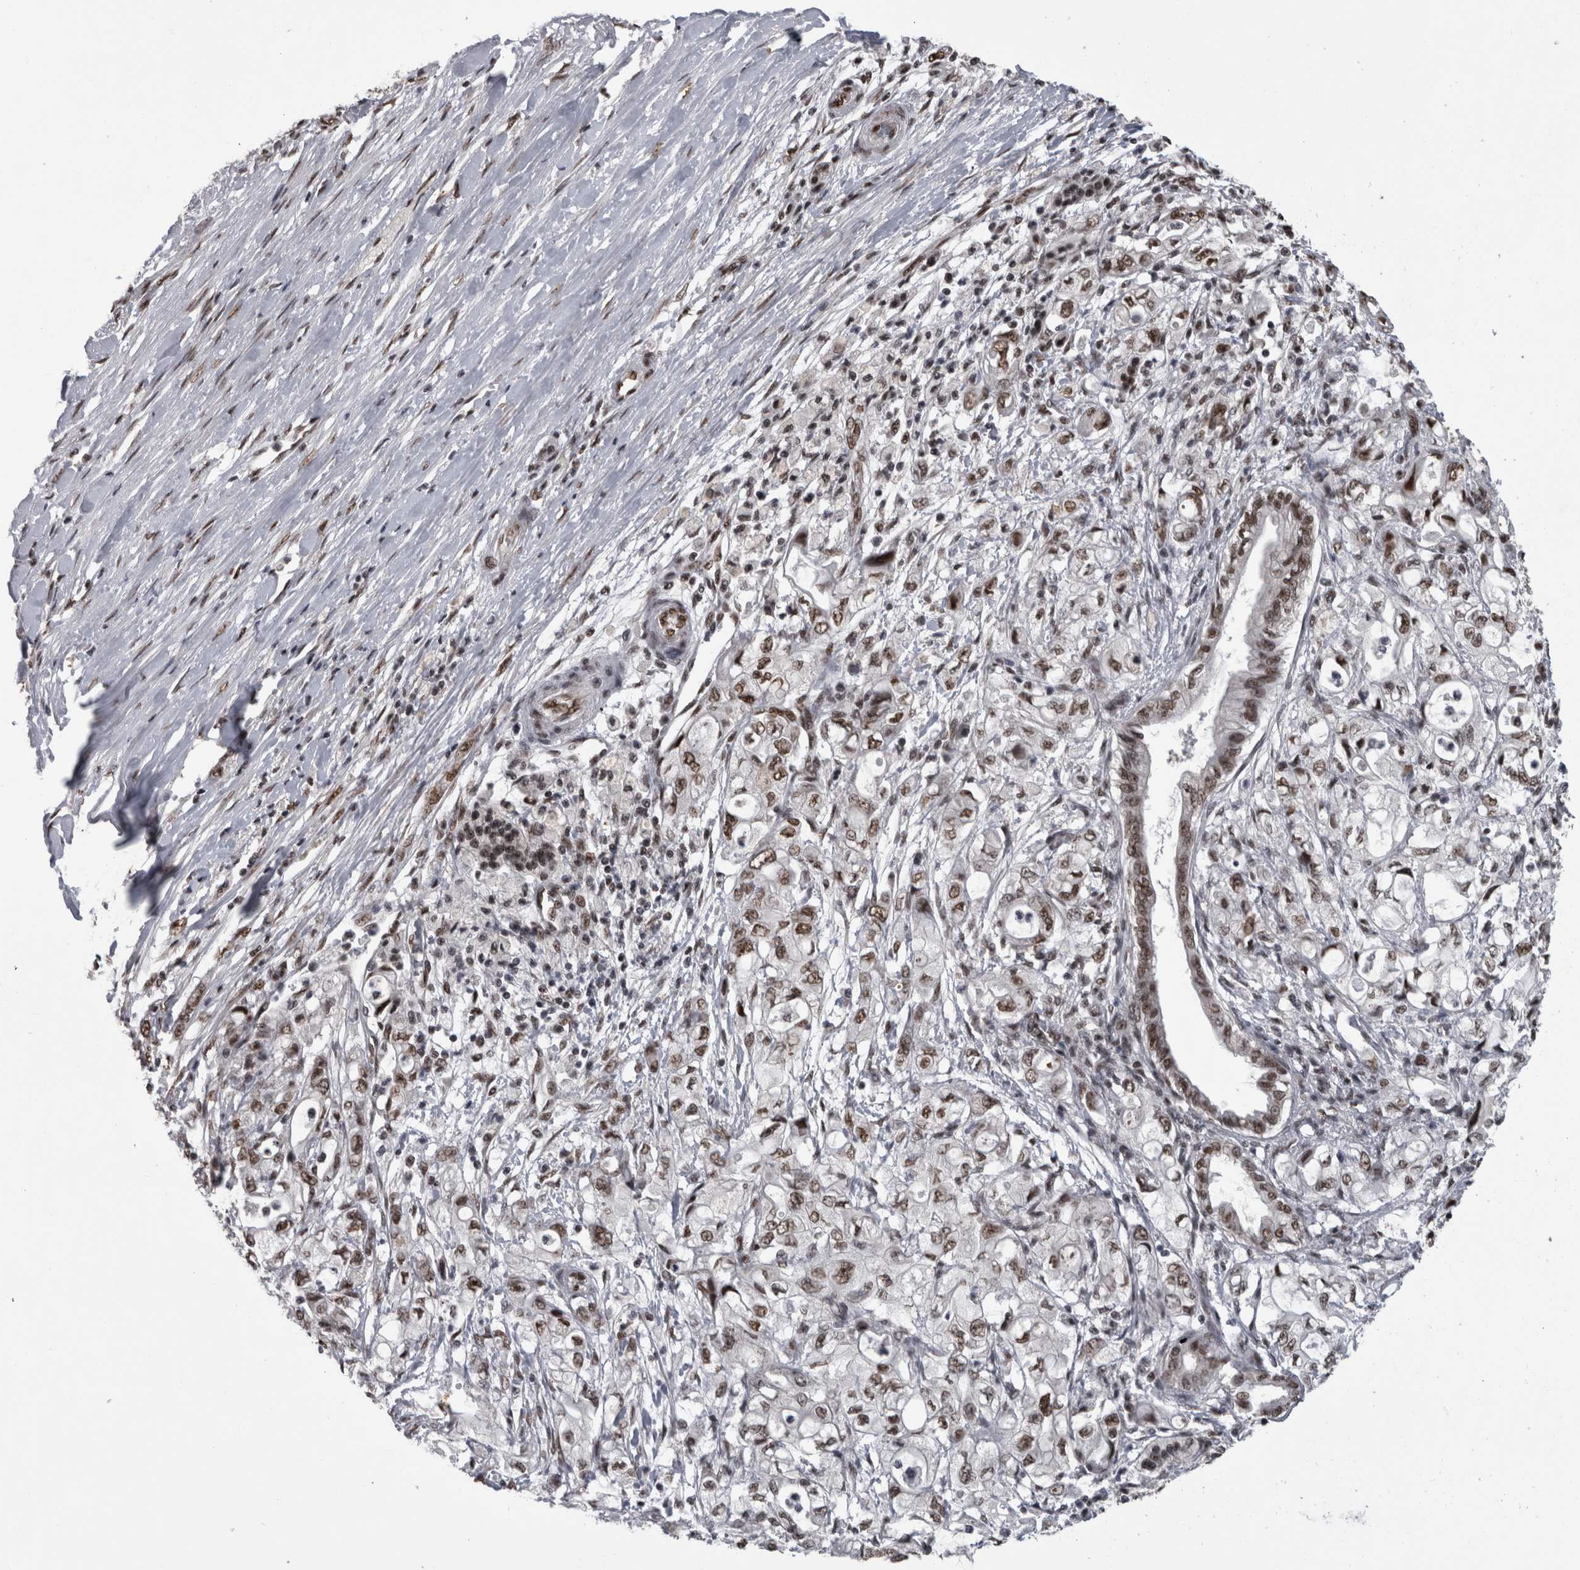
{"staining": {"intensity": "moderate", "quantity": "25%-75%", "location": "nuclear"}, "tissue": "pancreatic cancer", "cell_type": "Tumor cells", "image_type": "cancer", "snomed": [{"axis": "morphology", "description": "Adenocarcinoma, NOS"}, {"axis": "topography", "description": "Pancreas"}], "caption": "Adenocarcinoma (pancreatic) stained for a protein (brown) displays moderate nuclear positive staining in about 25%-75% of tumor cells.", "gene": "ZSCAN2", "patient": {"sex": "male", "age": 79}}